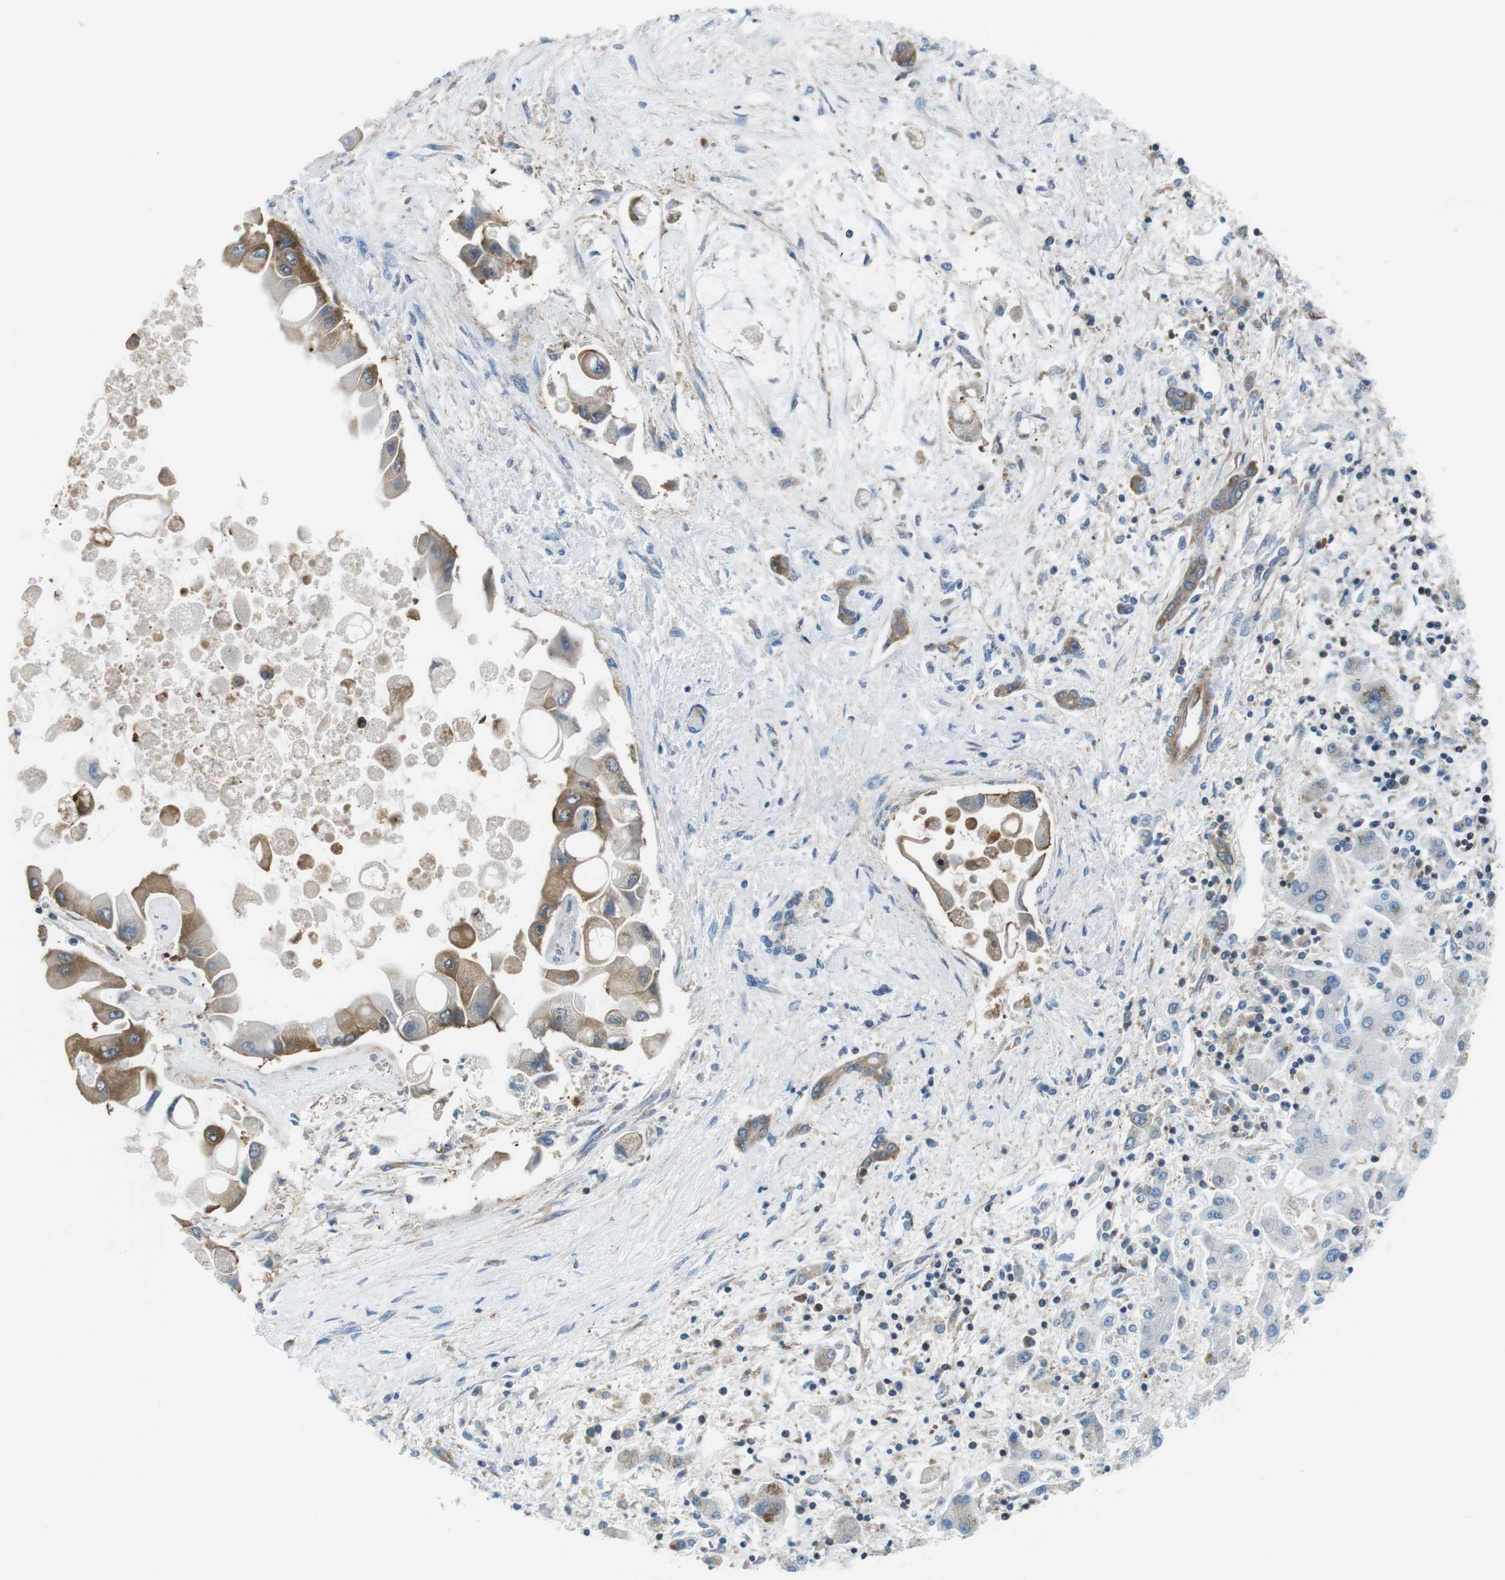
{"staining": {"intensity": "moderate", "quantity": ">75%", "location": "cytoplasmic/membranous"}, "tissue": "liver cancer", "cell_type": "Tumor cells", "image_type": "cancer", "snomed": [{"axis": "morphology", "description": "Cholangiocarcinoma"}, {"axis": "topography", "description": "Liver"}], "caption": "An IHC histopathology image of neoplastic tissue is shown. Protein staining in brown labels moderate cytoplasmic/membranous positivity in liver cancer within tumor cells.", "gene": "TES", "patient": {"sex": "male", "age": 50}}